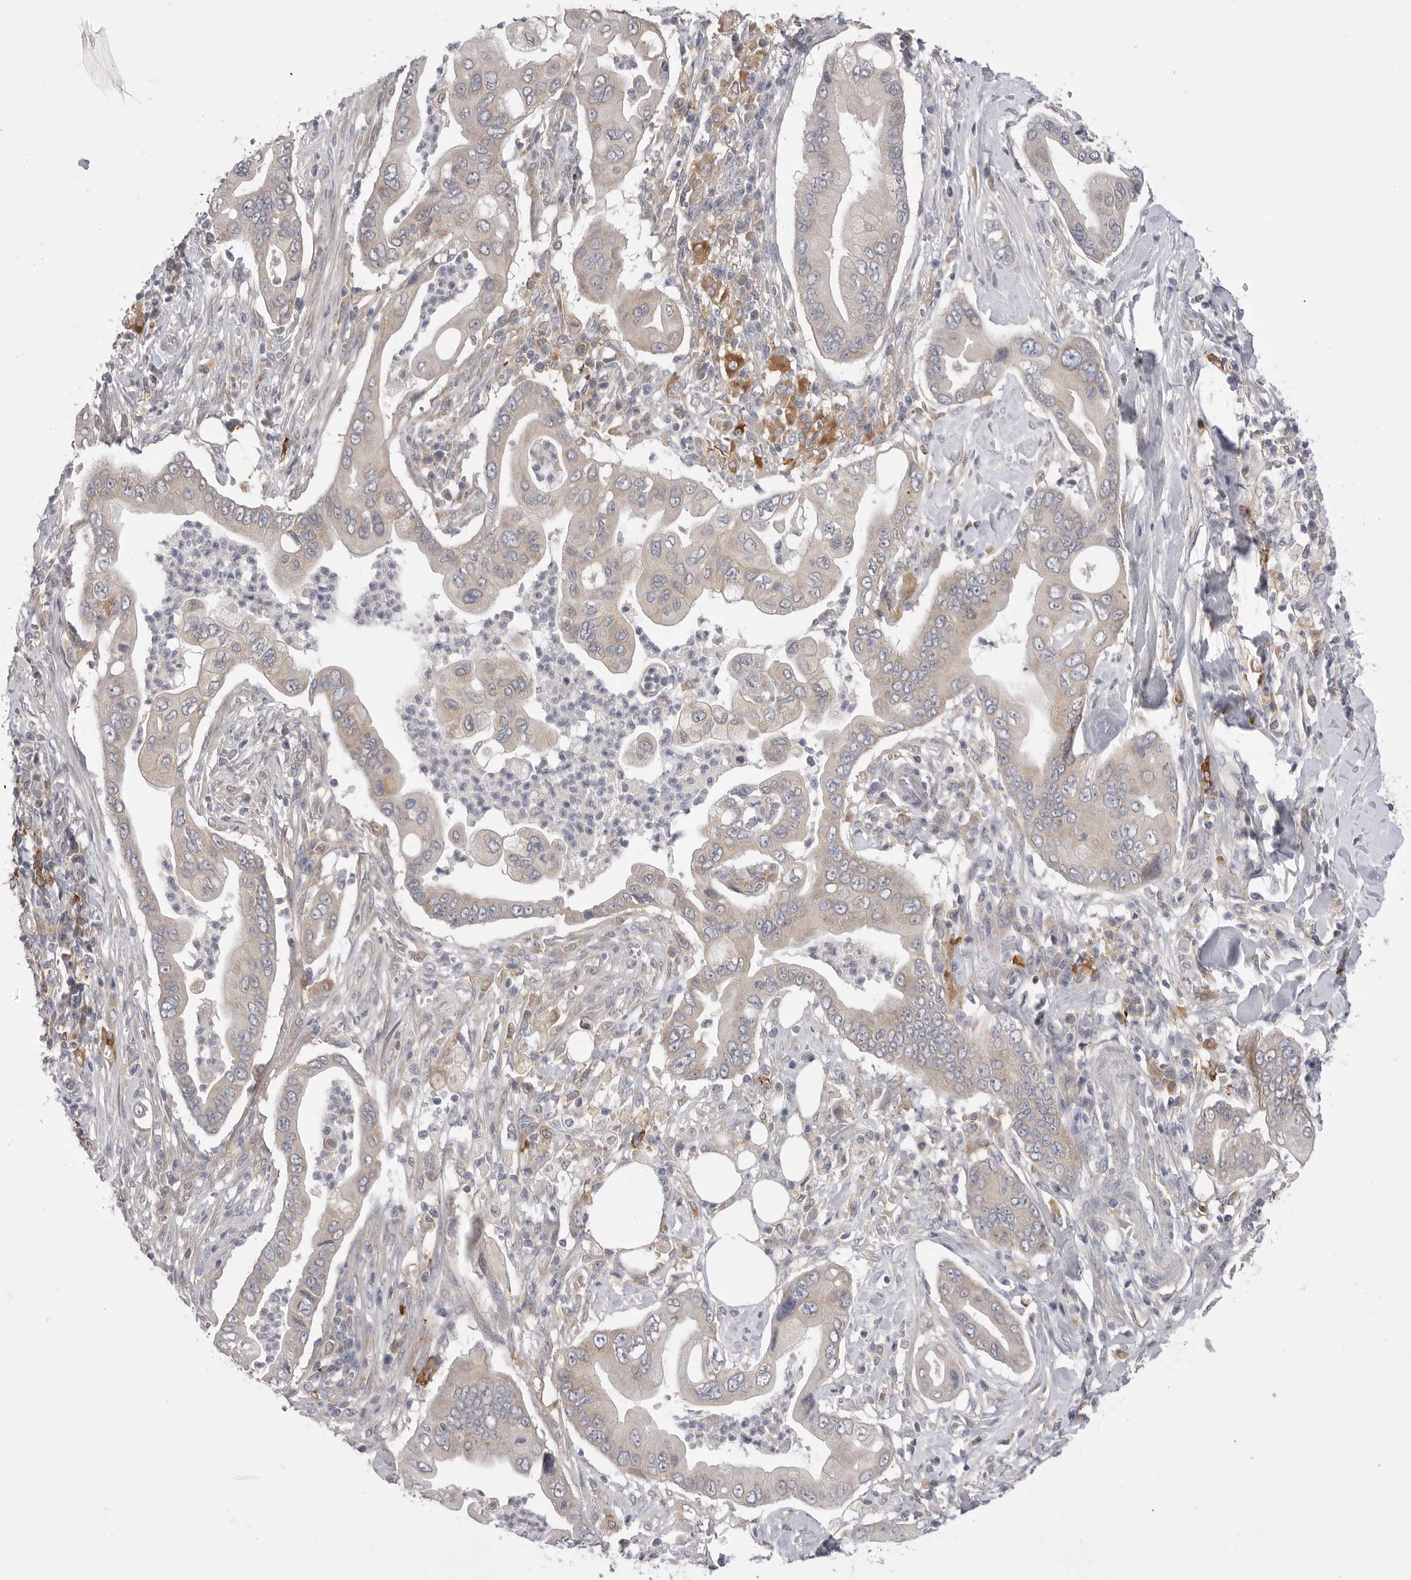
{"staining": {"intensity": "negative", "quantity": "none", "location": "none"}, "tissue": "pancreatic cancer", "cell_type": "Tumor cells", "image_type": "cancer", "snomed": [{"axis": "morphology", "description": "Adenocarcinoma, NOS"}, {"axis": "topography", "description": "Pancreas"}], "caption": "Tumor cells show no significant expression in pancreatic cancer (adenocarcinoma).", "gene": "VAC14", "patient": {"sex": "male", "age": 78}}